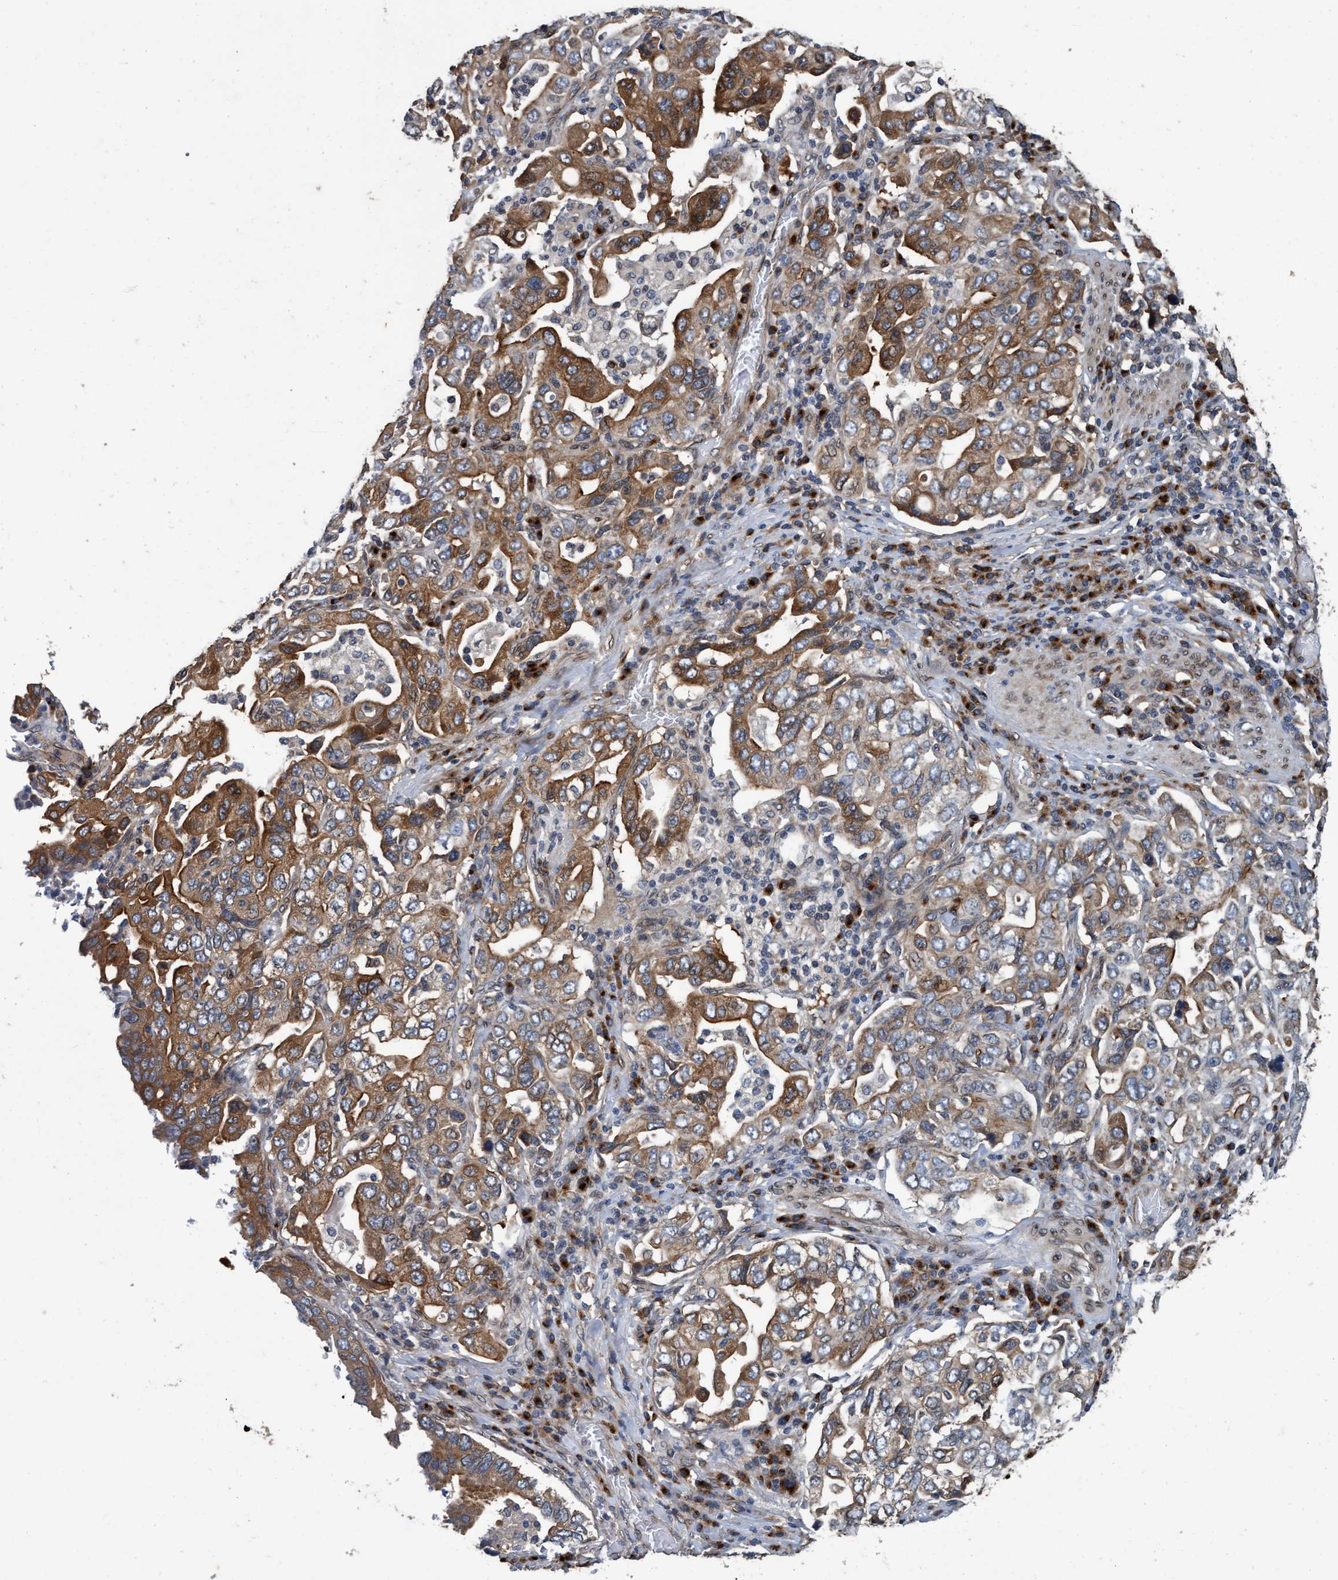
{"staining": {"intensity": "moderate", "quantity": "25%-75%", "location": "cytoplasmic/membranous"}, "tissue": "stomach cancer", "cell_type": "Tumor cells", "image_type": "cancer", "snomed": [{"axis": "morphology", "description": "Adenocarcinoma, NOS"}, {"axis": "topography", "description": "Stomach, upper"}], "caption": "The image shows a brown stain indicating the presence of a protein in the cytoplasmic/membranous of tumor cells in stomach cancer (adenocarcinoma).", "gene": "MACC1", "patient": {"sex": "male", "age": 62}}